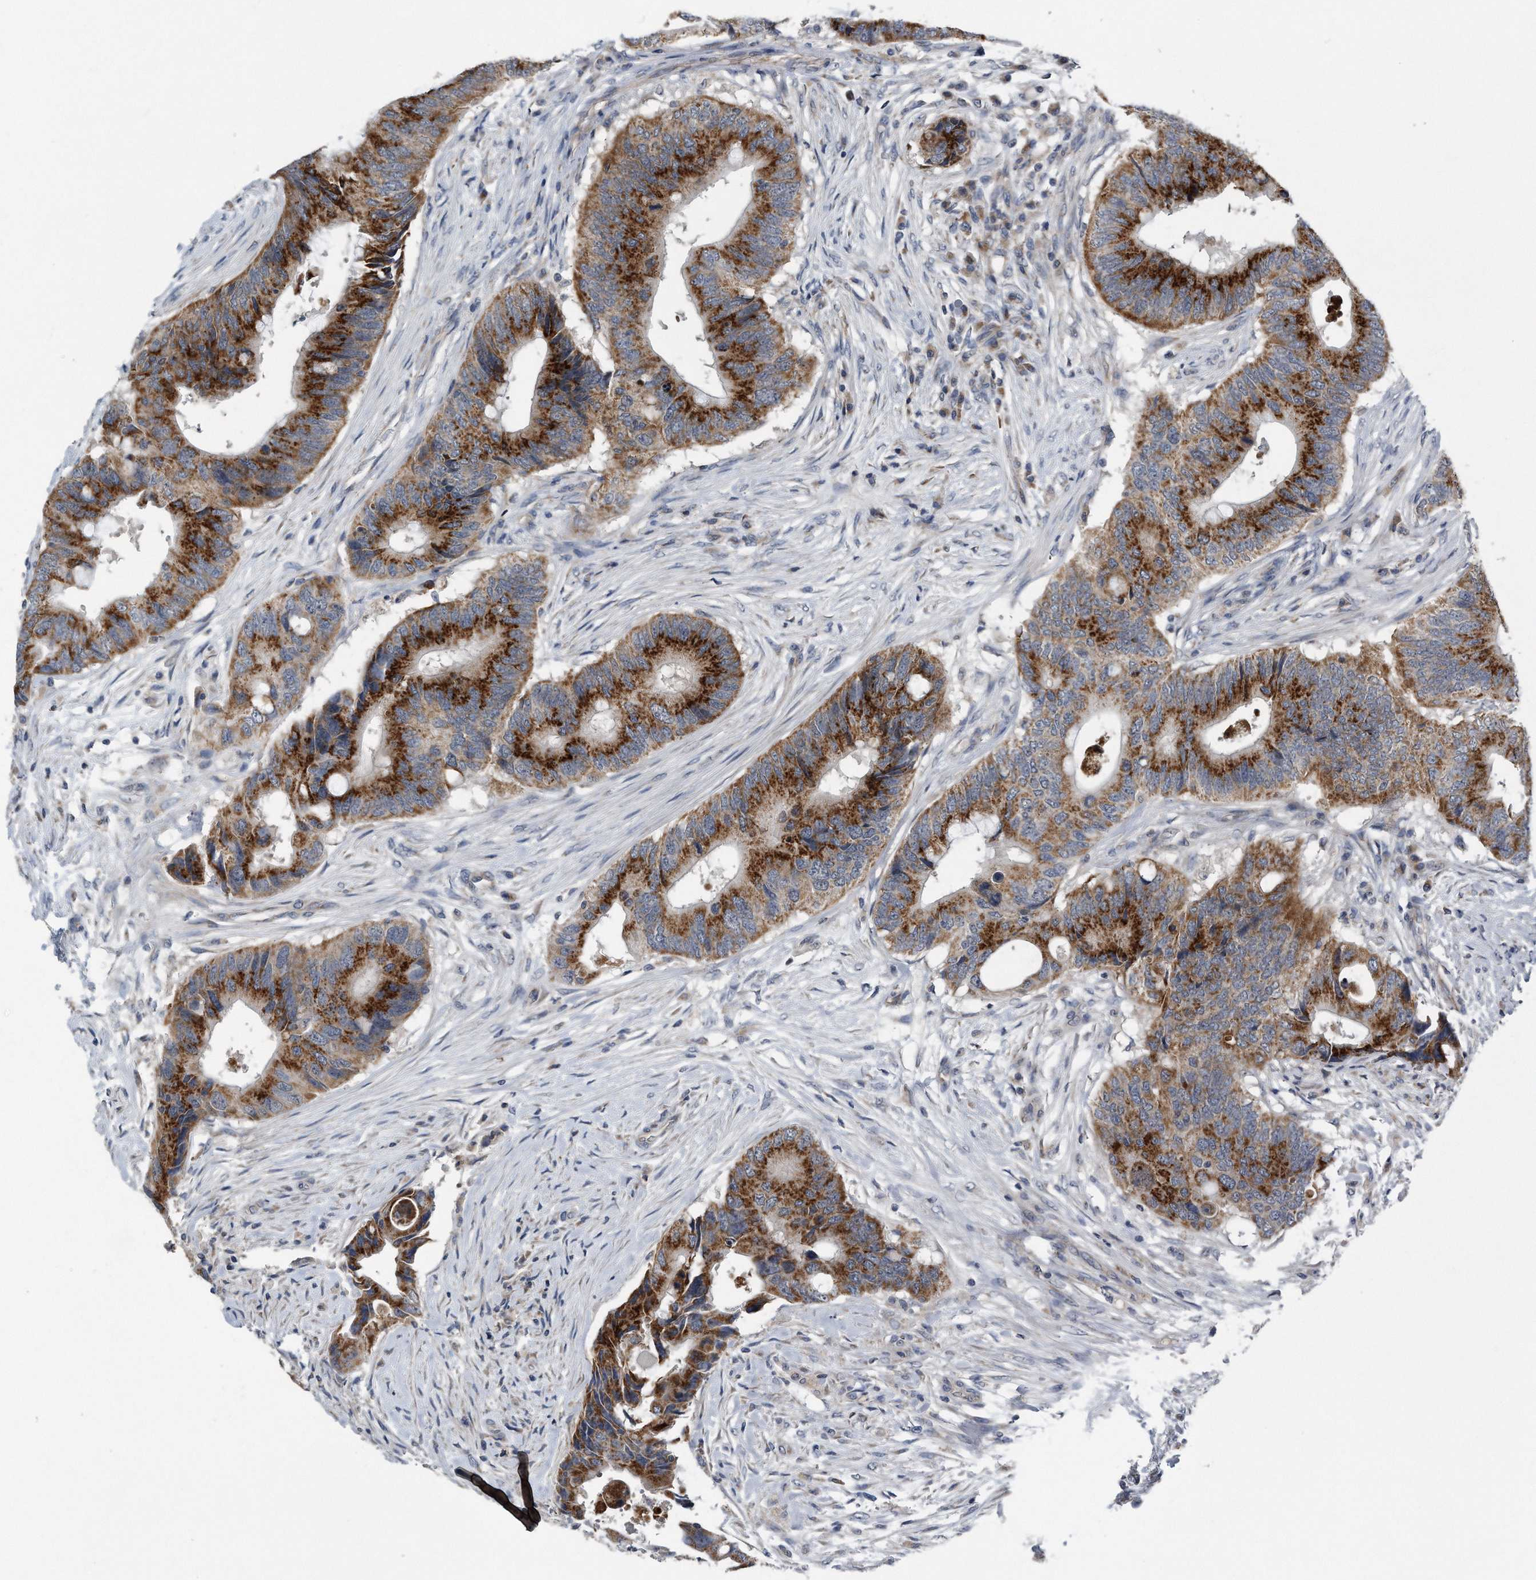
{"staining": {"intensity": "strong", "quantity": ">75%", "location": "cytoplasmic/membranous"}, "tissue": "colorectal cancer", "cell_type": "Tumor cells", "image_type": "cancer", "snomed": [{"axis": "morphology", "description": "Adenocarcinoma, NOS"}, {"axis": "topography", "description": "Colon"}], "caption": "Immunohistochemistry (IHC) (DAB) staining of colorectal cancer displays strong cytoplasmic/membranous protein positivity in approximately >75% of tumor cells.", "gene": "LYRM4", "patient": {"sex": "male", "age": 71}}